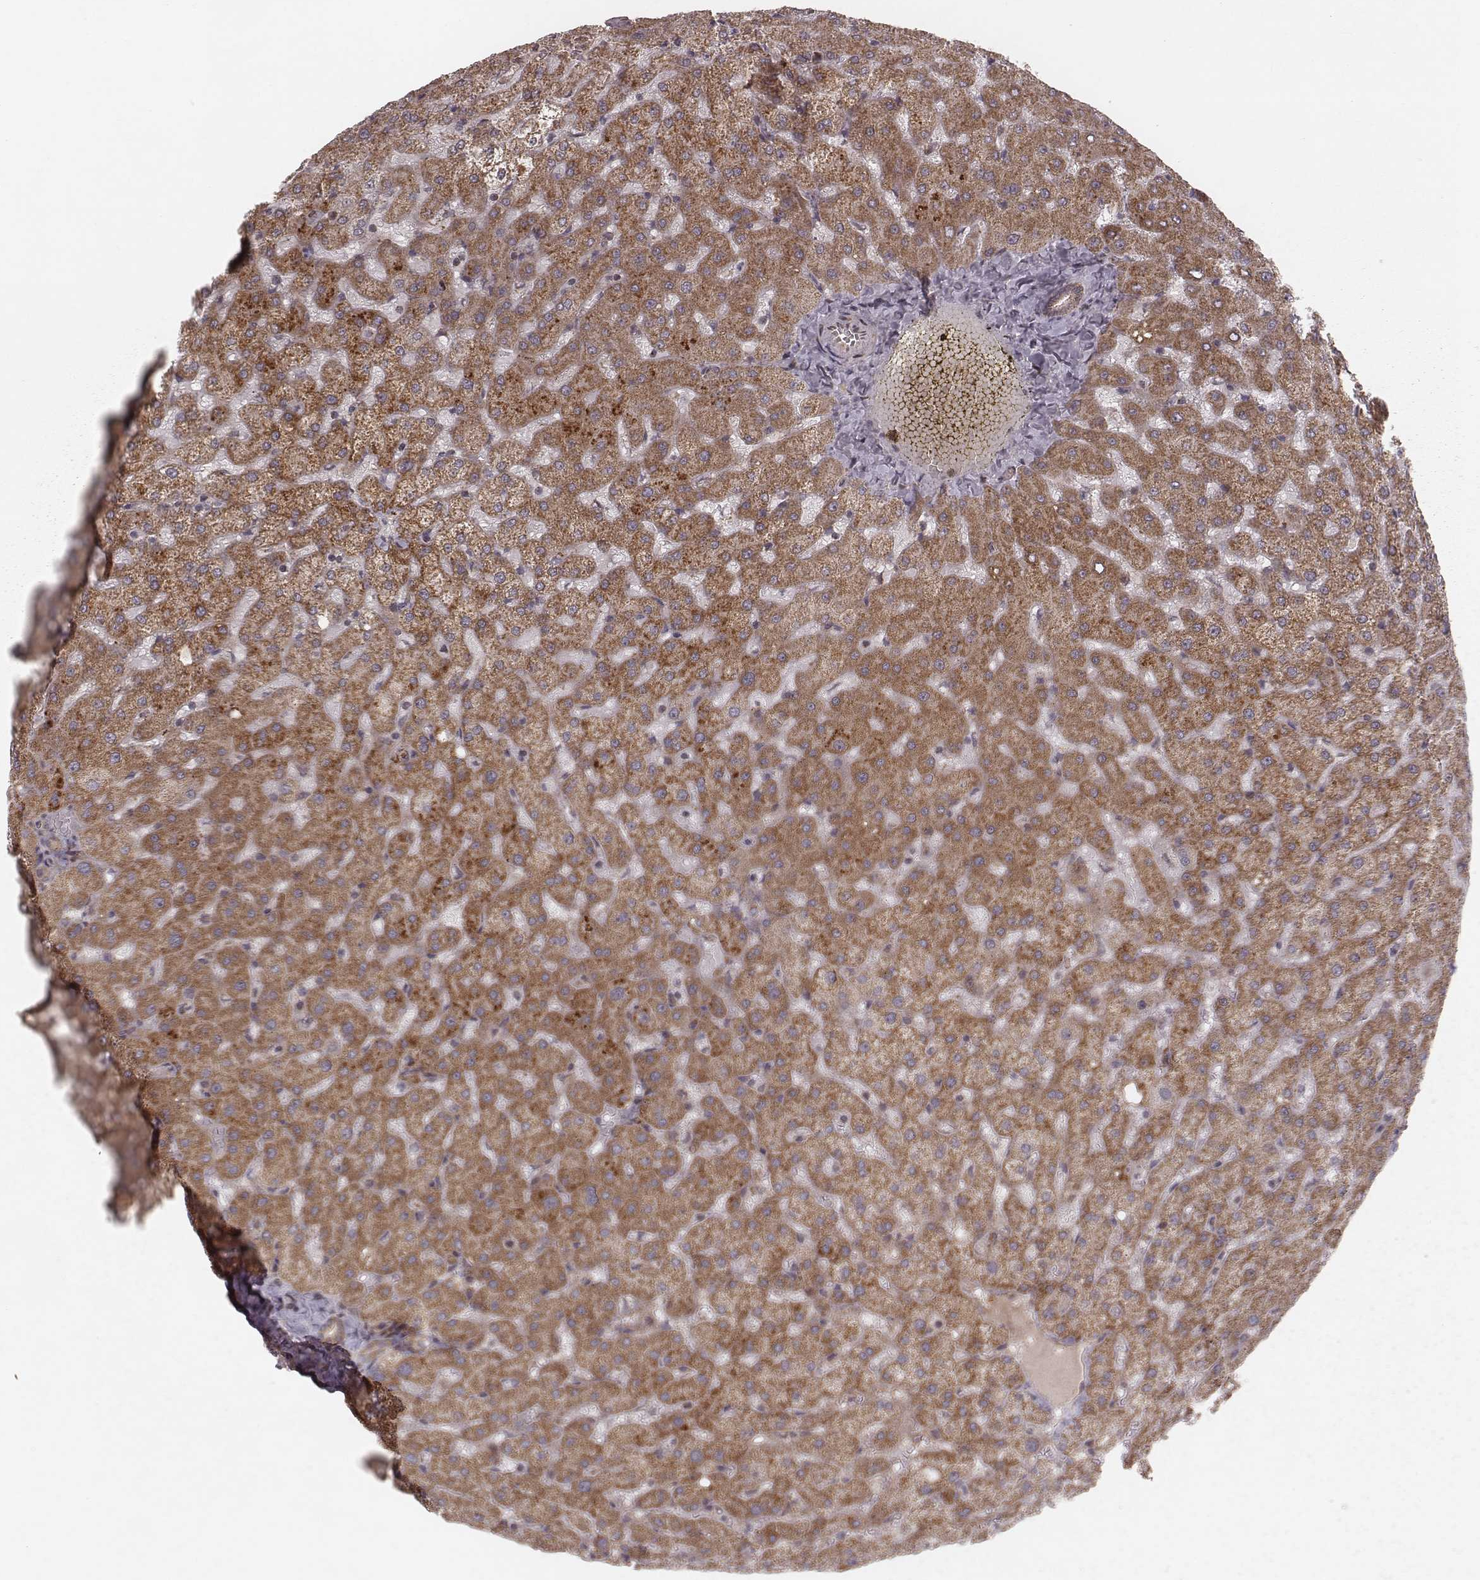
{"staining": {"intensity": "moderate", "quantity": ">75%", "location": "cytoplasmic/membranous"}, "tissue": "liver", "cell_type": "Cholangiocytes", "image_type": "normal", "snomed": [{"axis": "morphology", "description": "Normal tissue, NOS"}, {"axis": "topography", "description": "Liver"}], "caption": "The image shows staining of unremarkable liver, revealing moderate cytoplasmic/membranous protein positivity (brown color) within cholangiocytes. (brown staining indicates protein expression, while blue staining denotes nuclei).", "gene": "NDUFA7", "patient": {"sex": "female", "age": 50}}